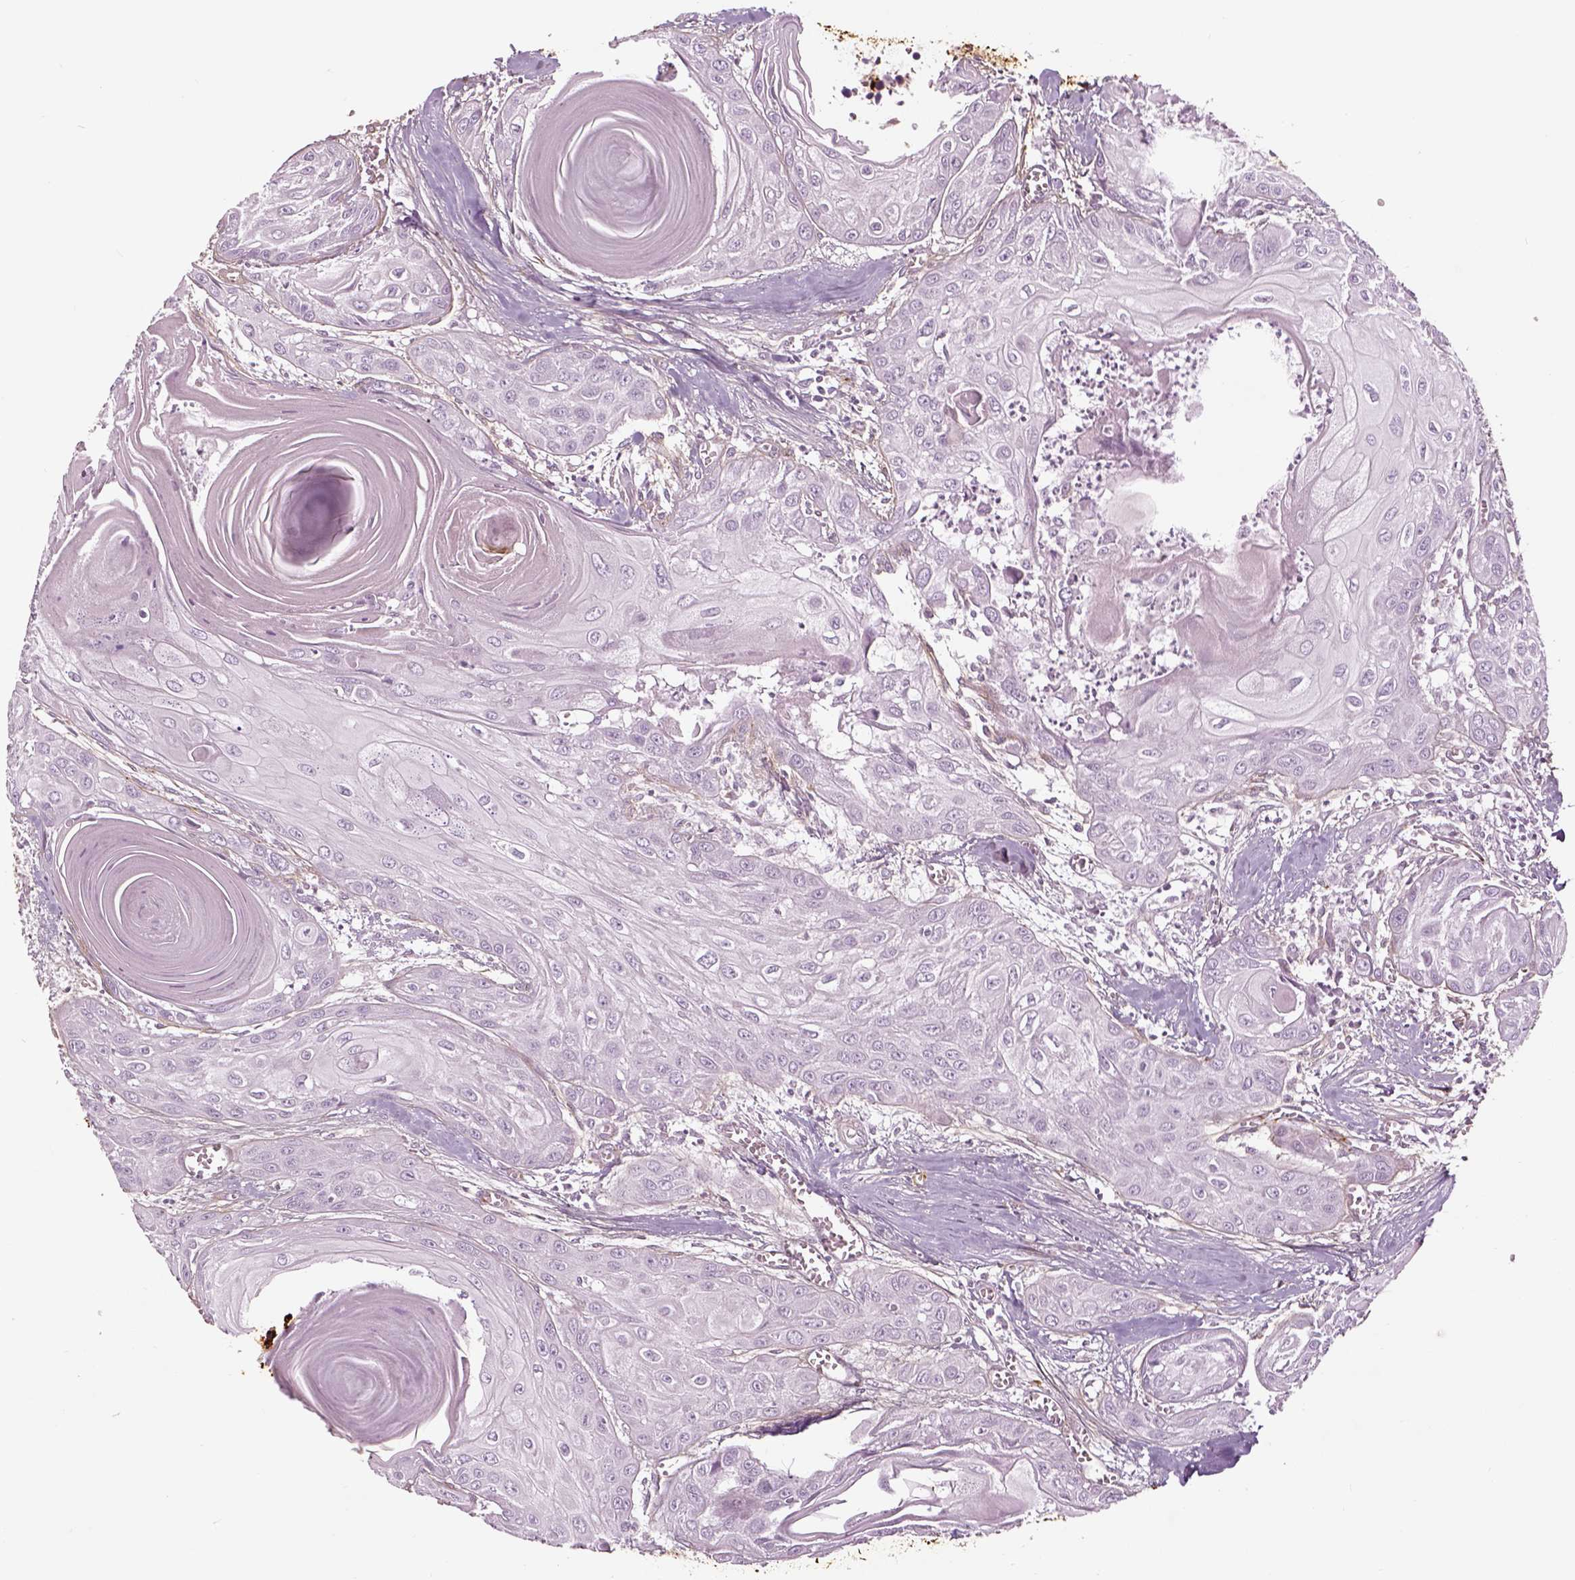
{"staining": {"intensity": "negative", "quantity": "none", "location": "none"}, "tissue": "head and neck cancer", "cell_type": "Tumor cells", "image_type": "cancer", "snomed": [{"axis": "morphology", "description": "Squamous cell carcinoma, NOS"}, {"axis": "topography", "description": "Oral tissue"}, {"axis": "topography", "description": "Head-Neck"}], "caption": "Tumor cells show no significant expression in squamous cell carcinoma (head and neck).", "gene": "COL6A2", "patient": {"sex": "male", "age": 71}}